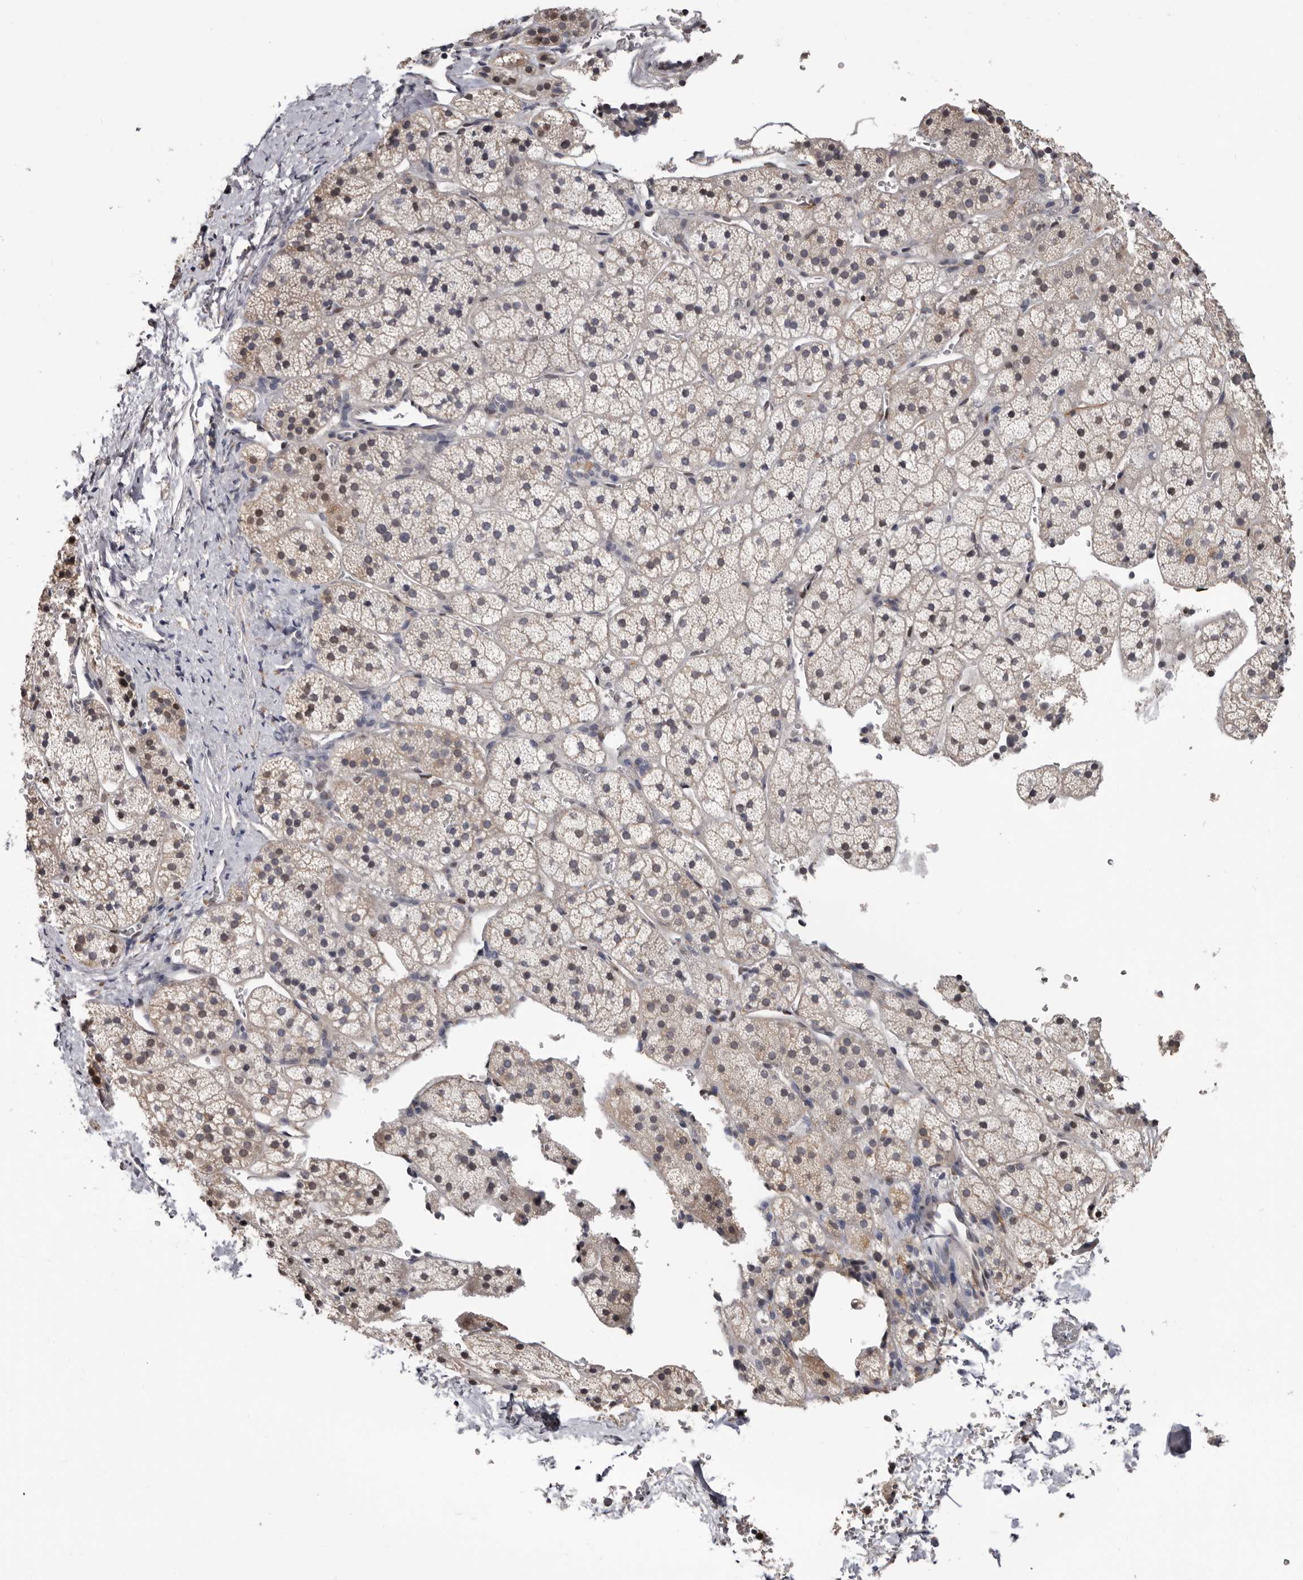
{"staining": {"intensity": "weak", "quantity": "25%-75%", "location": "cytoplasmic/membranous,nuclear"}, "tissue": "adrenal gland", "cell_type": "Glandular cells", "image_type": "normal", "snomed": [{"axis": "morphology", "description": "Normal tissue, NOS"}, {"axis": "topography", "description": "Adrenal gland"}], "caption": "Brown immunohistochemical staining in normal human adrenal gland displays weak cytoplasmic/membranous,nuclear staining in approximately 25%-75% of glandular cells.", "gene": "KHDRBS2", "patient": {"sex": "female", "age": 44}}